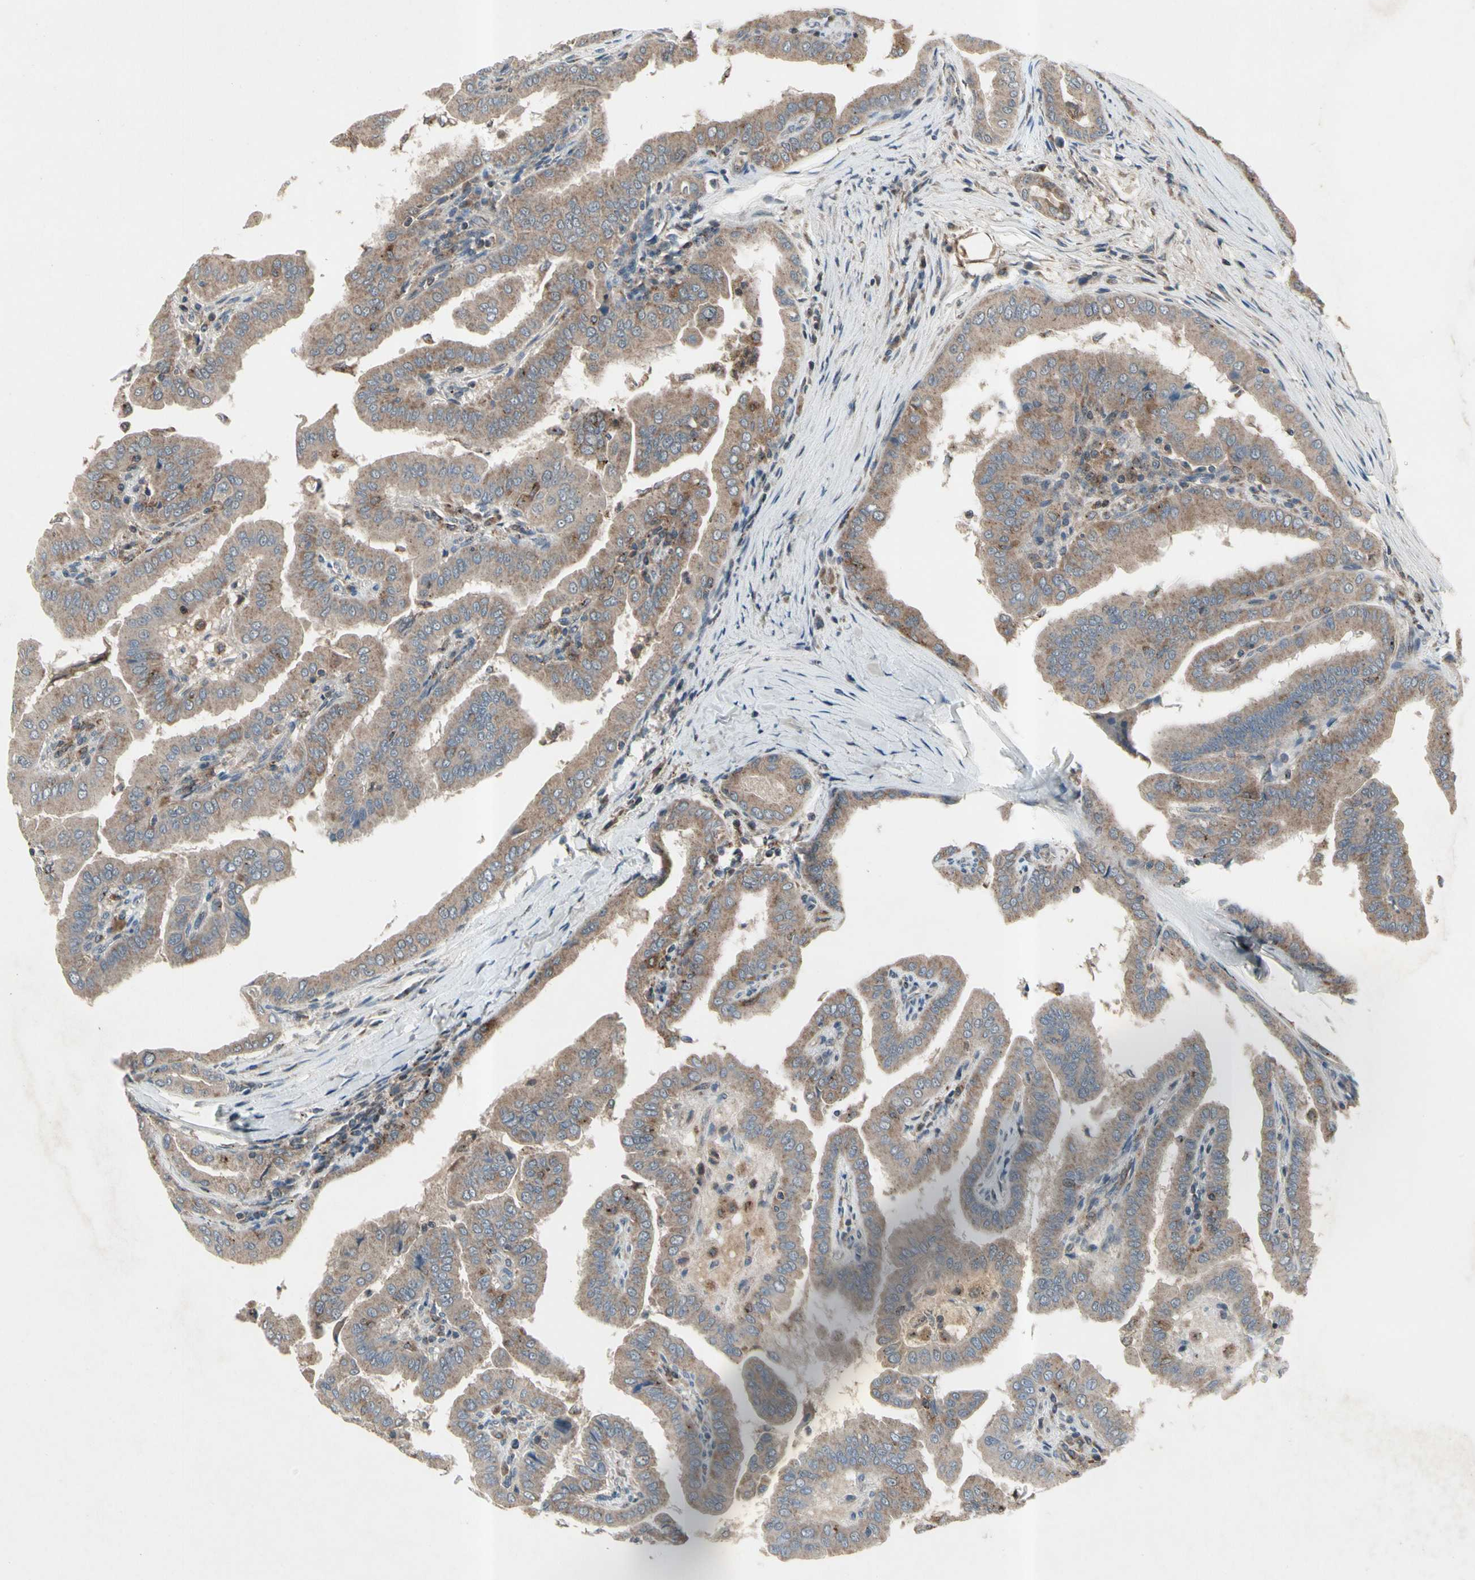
{"staining": {"intensity": "weak", "quantity": ">75%", "location": "cytoplasmic/membranous"}, "tissue": "thyroid cancer", "cell_type": "Tumor cells", "image_type": "cancer", "snomed": [{"axis": "morphology", "description": "Papillary adenocarcinoma, NOS"}, {"axis": "topography", "description": "Thyroid gland"}], "caption": "The image reveals staining of thyroid cancer, revealing weak cytoplasmic/membranous protein positivity (brown color) within tumor cells.", "gene": "NMI", "patient": {"sex": "male", "age": 33}}